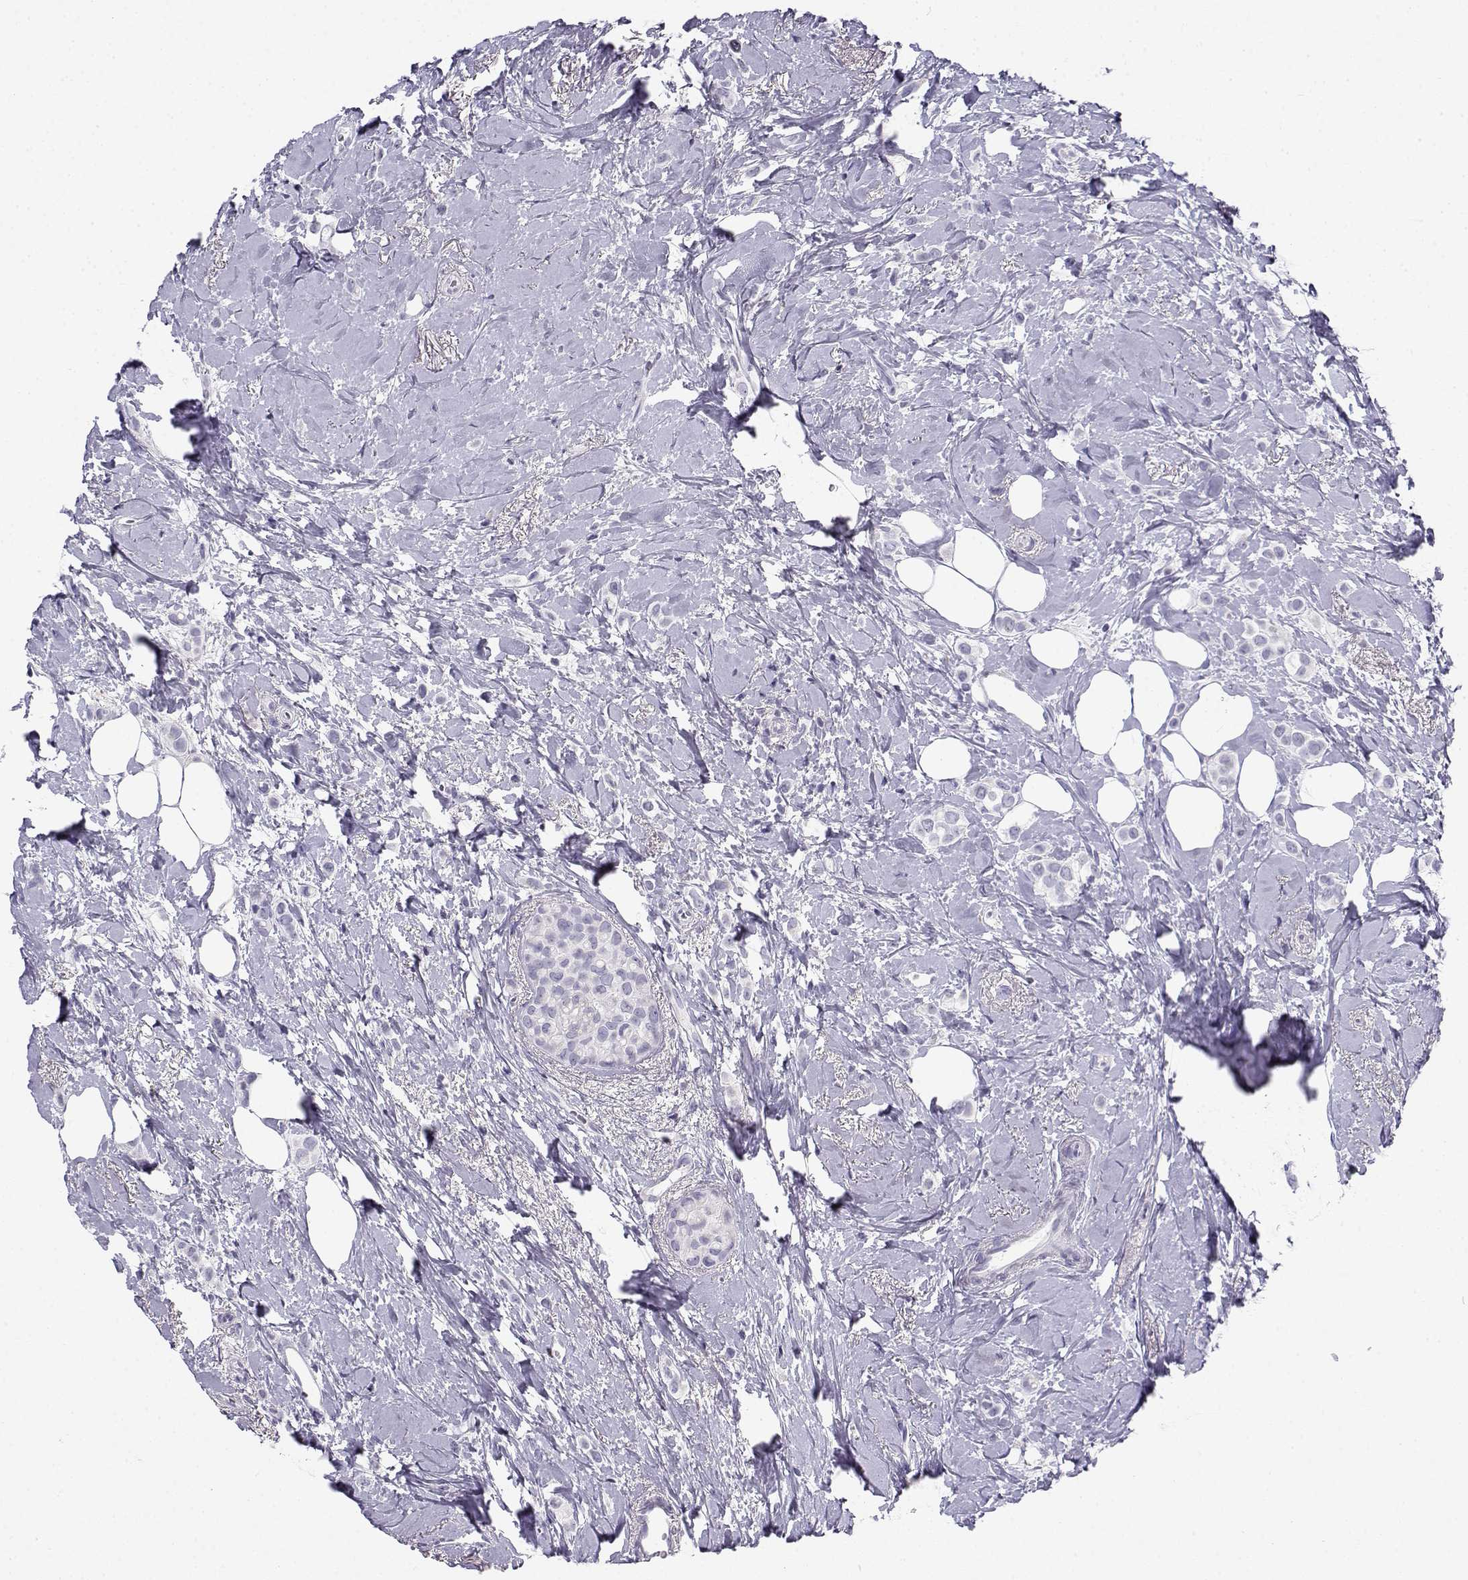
{"staining": {"intensity": "negative", "quantity": "none", "location": "none"}, "tissue": "breast cancer", "cell_type": "Tumor cells", "image_type": "cancer", "snomed": [{"axis": "morphology", "description": "Lobular carcinoma"}, {"axis": "topography", "description": "Breast"}], "caption": "High power microscopy image of an immunohistochemistry (IHC) micrograph of breast lobular carcinoma, revealing no significant positivity in tumor cells.", "gene": "FAM166A", "patient": {"sex": "female", "age": 66}}